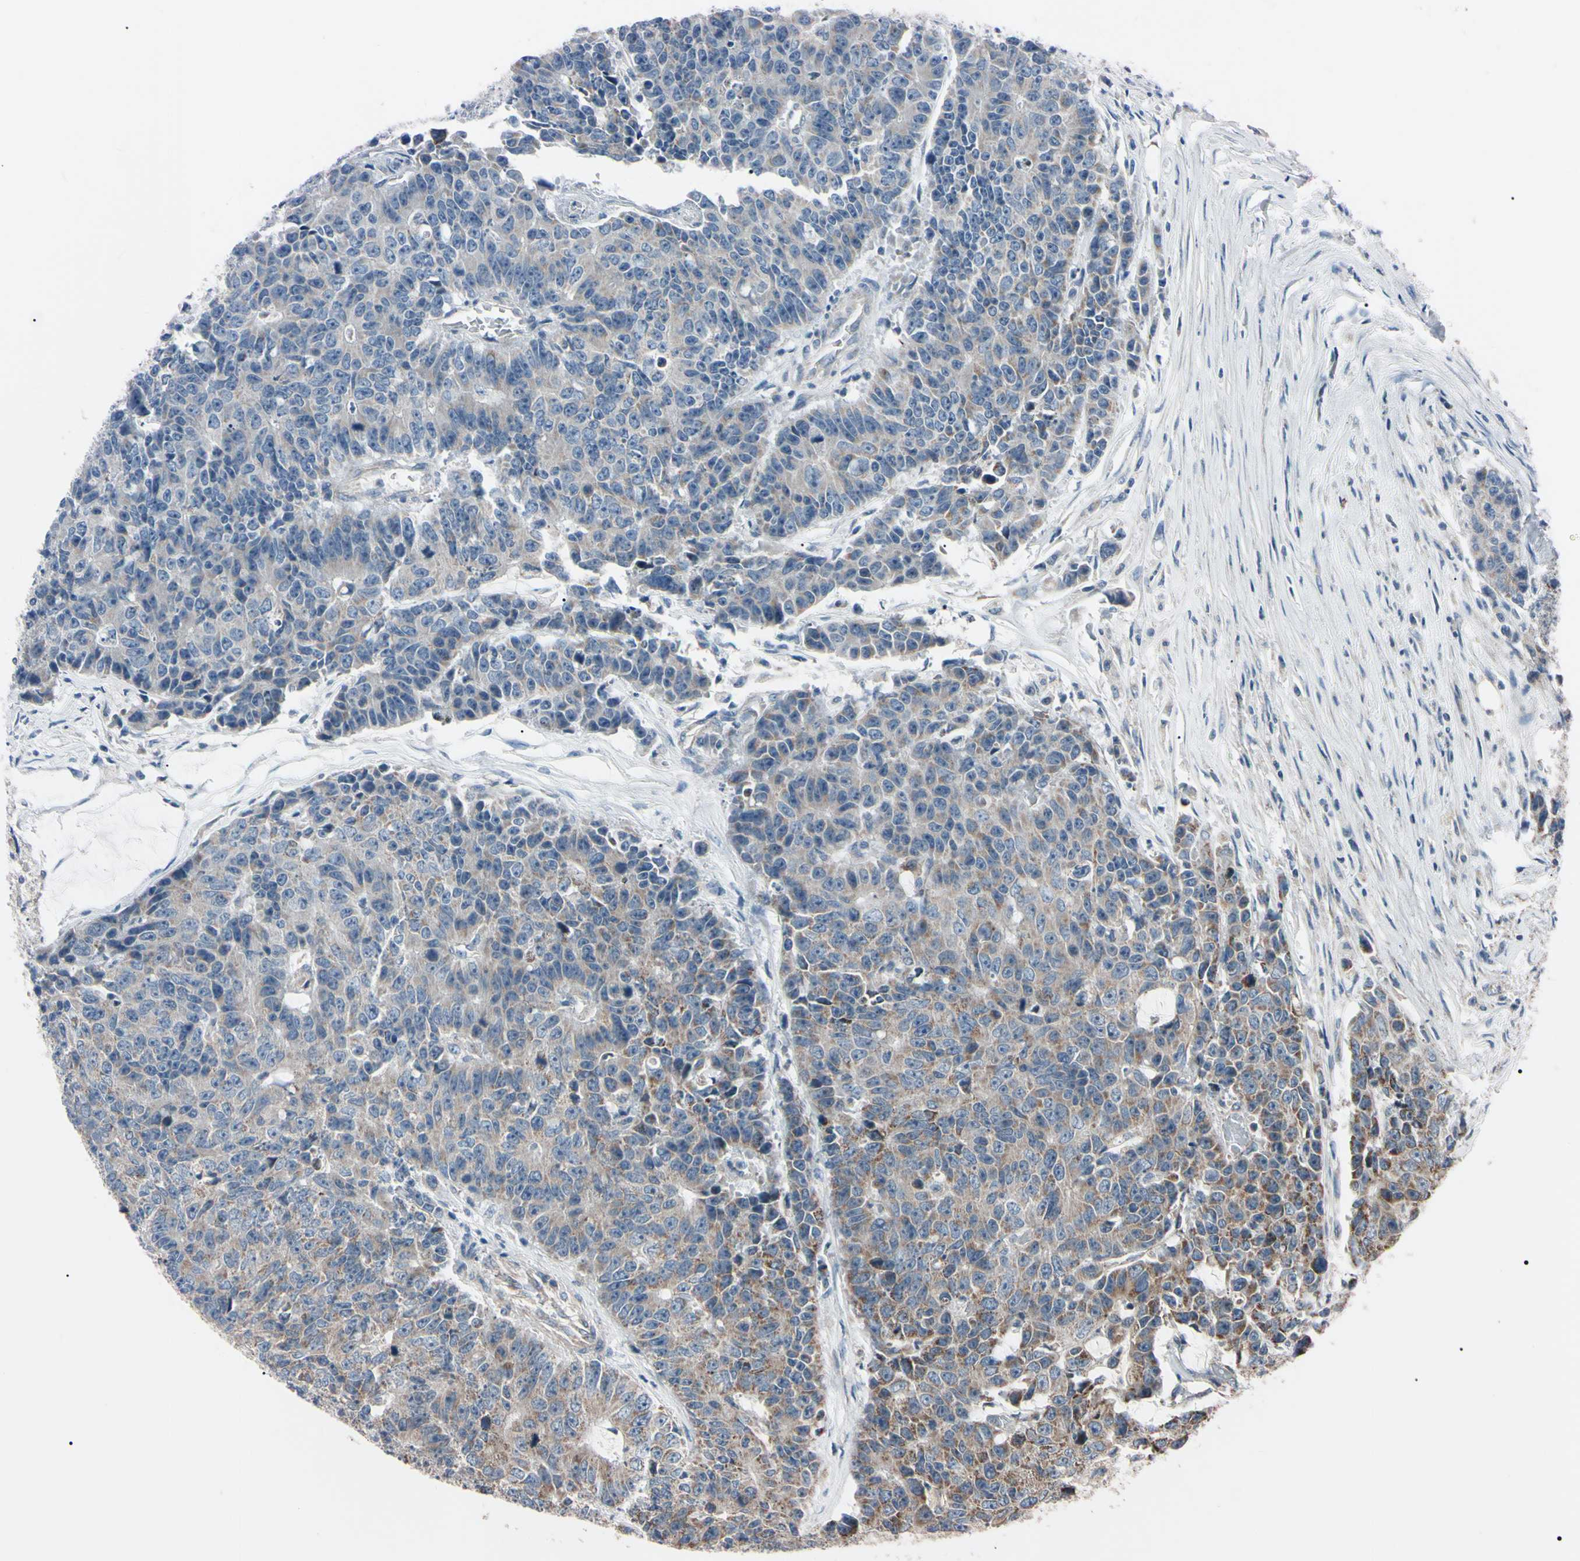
{"staining": {"intensity": "weak", "quantity": ">75%", "location": "cytoplasmic/membranous"}, "tissue": "colorectal cancer", "cell_type": "Tumor cells", "image_type": "cancer", "snomed": [{"axis": "morphology", "description": "Adenocarcinoma, NOS"}, {"axis": "topography", "description": "Colon"}], "caption": "Weak cytoplasmic/membranous expression for a protein is identified in about >75% of tumor cells of colorectal adenocarcinoma using IHC.", "gene": "TNFRSF1A", "patient": {"sex": "female", "age": 86}}